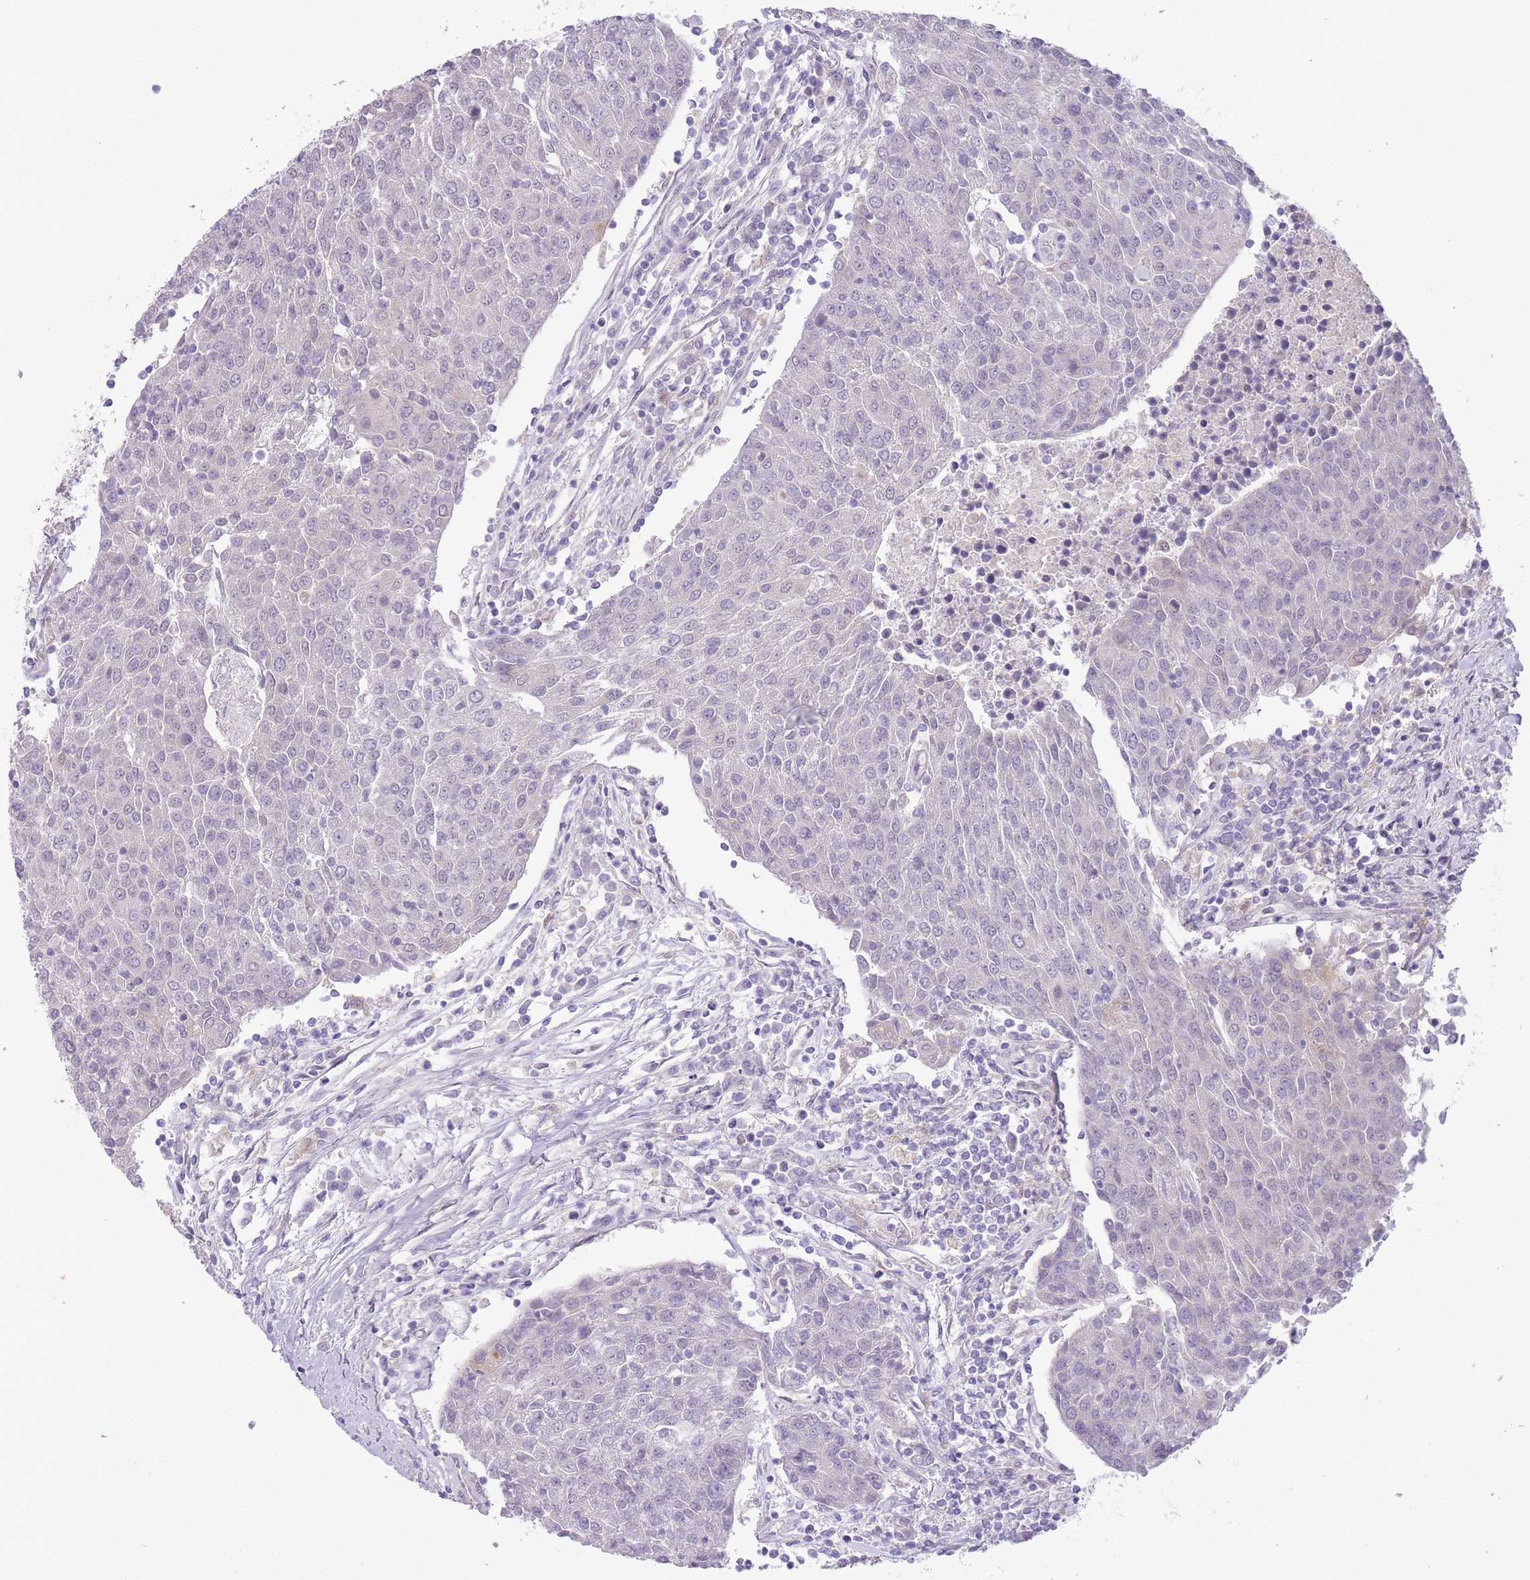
{"staining": {"intensity": "negative", "quantity": "none", "location": "none"}, "tissue": "urothelial cancer", "cell_type": "Tumor cells", "image_type": "cancer", "snomed": [{"axis": "morphology", "description": "Urothelial carcinoma, High grade"}, {"axis": "topography", "description": "Urinary bladder"}], "caption": "Urothelial cancer stained for a protein using immunohistochemistry (IHC) demonstrates no staining tumor cells.", "gene": "ARPIN", "patient": {"sex": "female", "age": 85}}